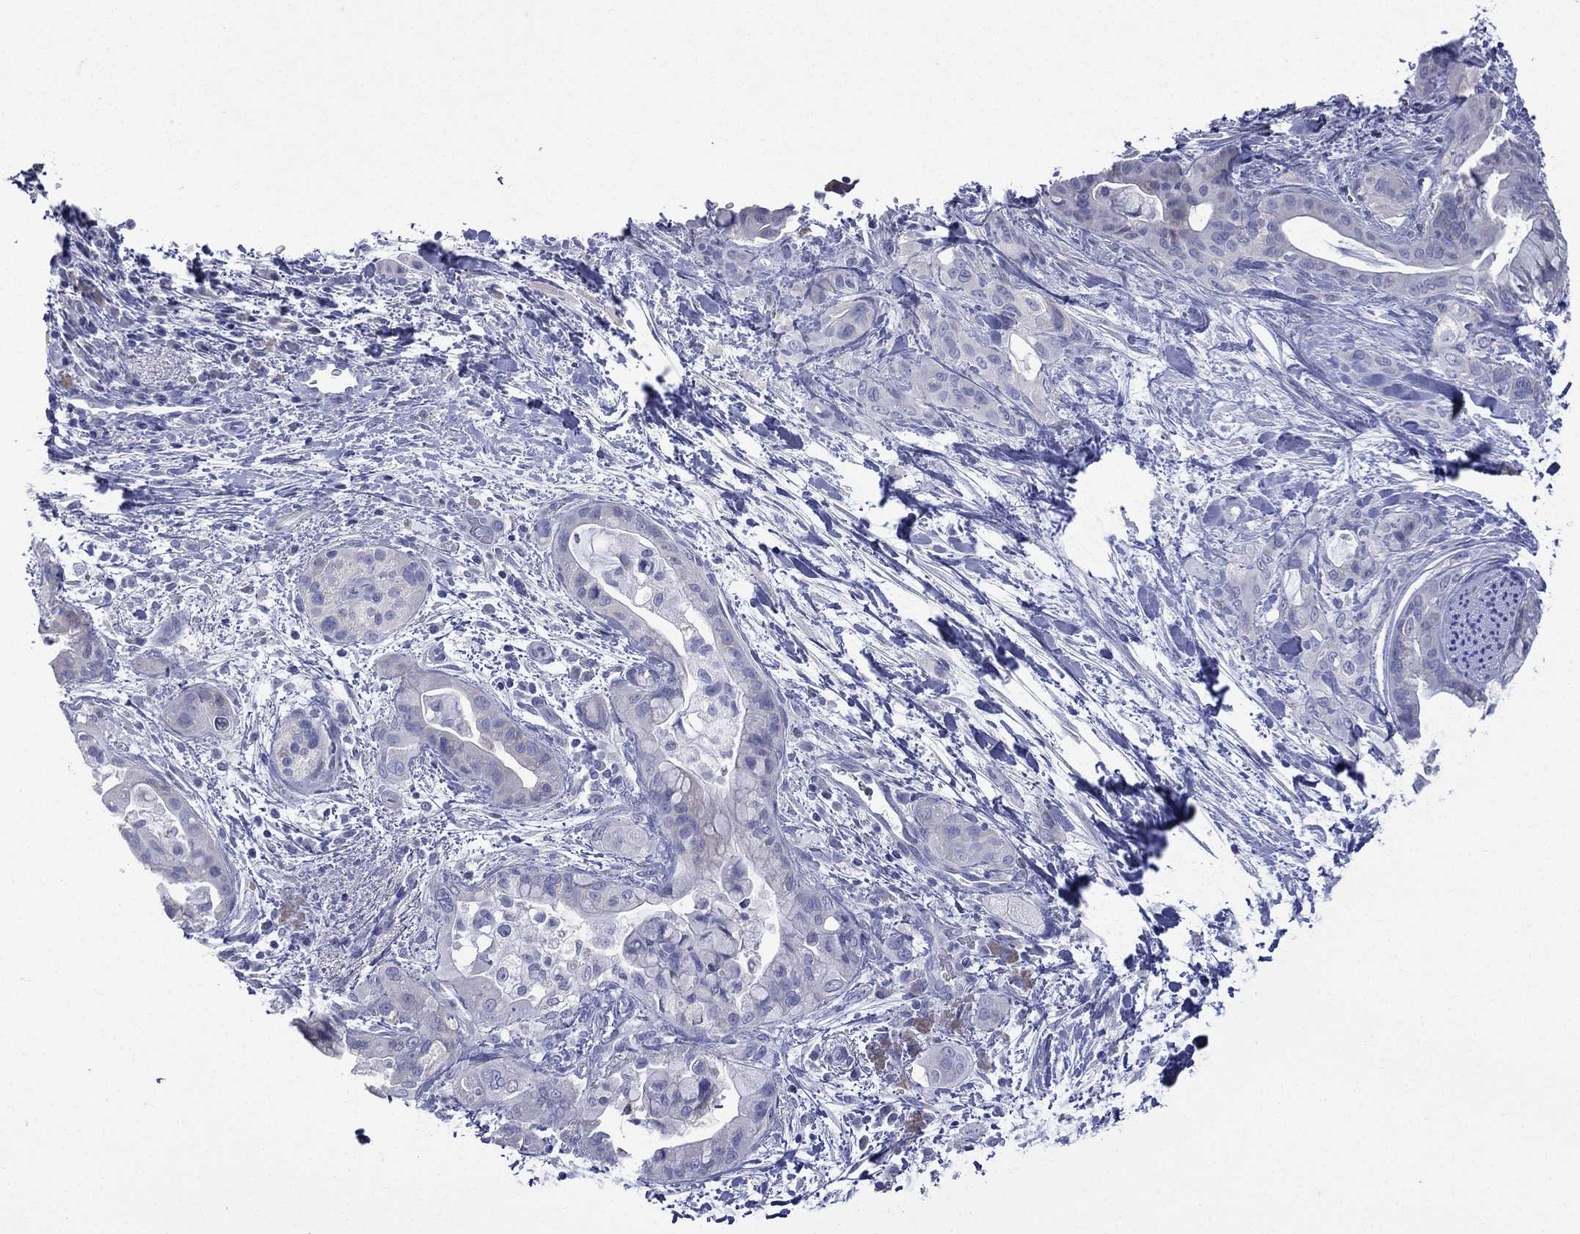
{"staining": {"intensity": "negative", "quantity": "none", "location": "none"}, "tissue": "pancreatic cancer", "cell_type": "Tumor cells", "image_type": "cancer", "snomed": [{"axis": "morphology", "description": "Adenocarcinoma, NOS"}, {"axis": "topography", "description": "Pancreas"}], "caption": "Protein analysis of adenocarcinoma (pancreatic) exhibits no significant expression in tumor cells.", "gene": "CES2", "patient": {"sex": "male", "age": 71}}